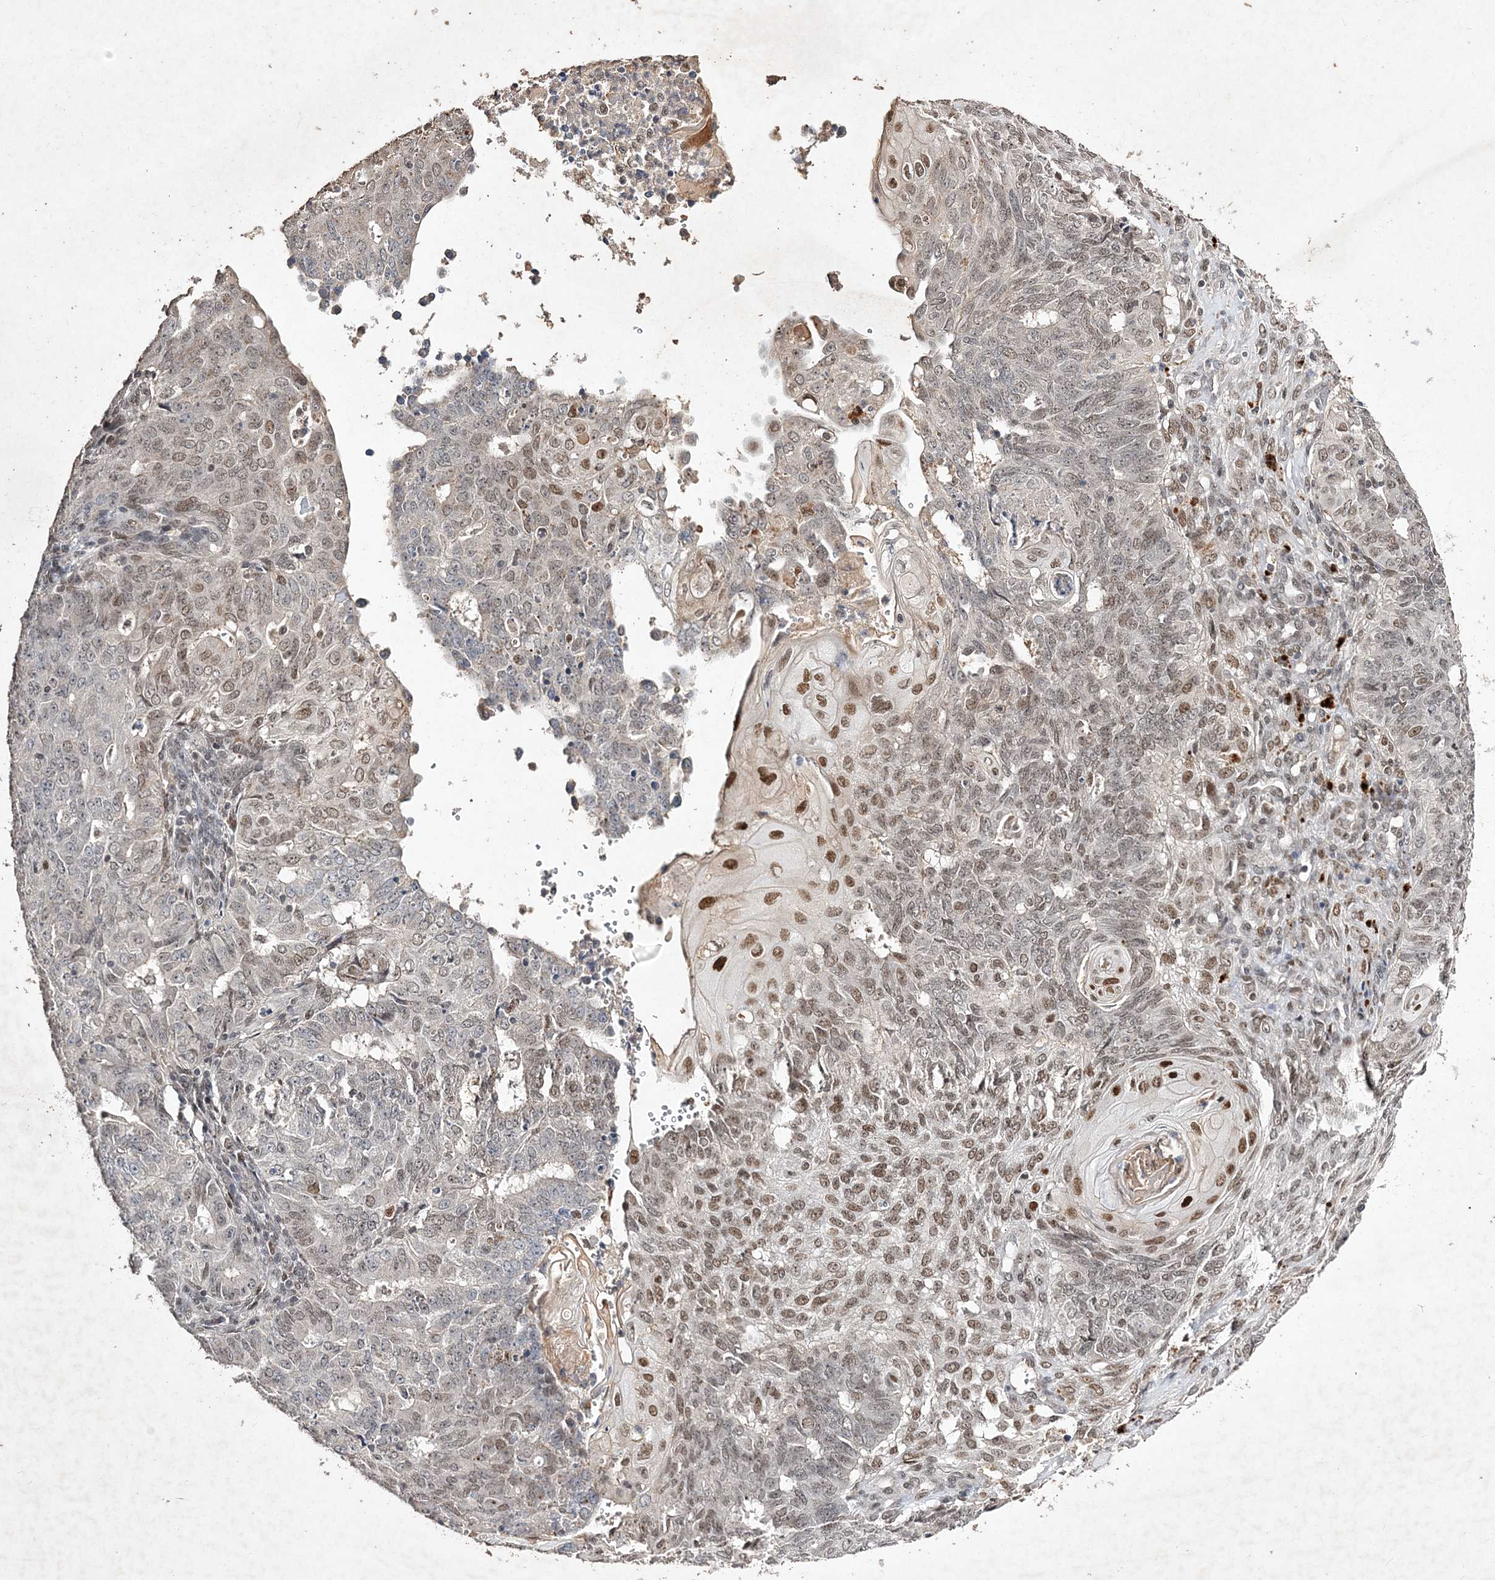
{"staining": {"intensity": "moderate", "quantity": "<25%", "location": "nuclear"}, "tissue": "endometrial cancer", "cell_type": "Tumor cells", "image_type": "cancer", "snomed": [{"axis": "morphology", "description": "Adenocarcinoma, NOS"}, {"axis": "topography", "description": "Endometrium"}], "caption": "Immunohistochemistry (IHC) staining of endometrial cancer, which demonstrates low levels of moderate nuclear staining in about <25% of tumor cells indicating moderate nuclear protein positivity. The staining was performed using DAB (brown) for protein detection and nuclei were counterstained in hematoxylin (blue).", "gene": "C3orf38", "patient": {"sex": "female", "age": 32}}